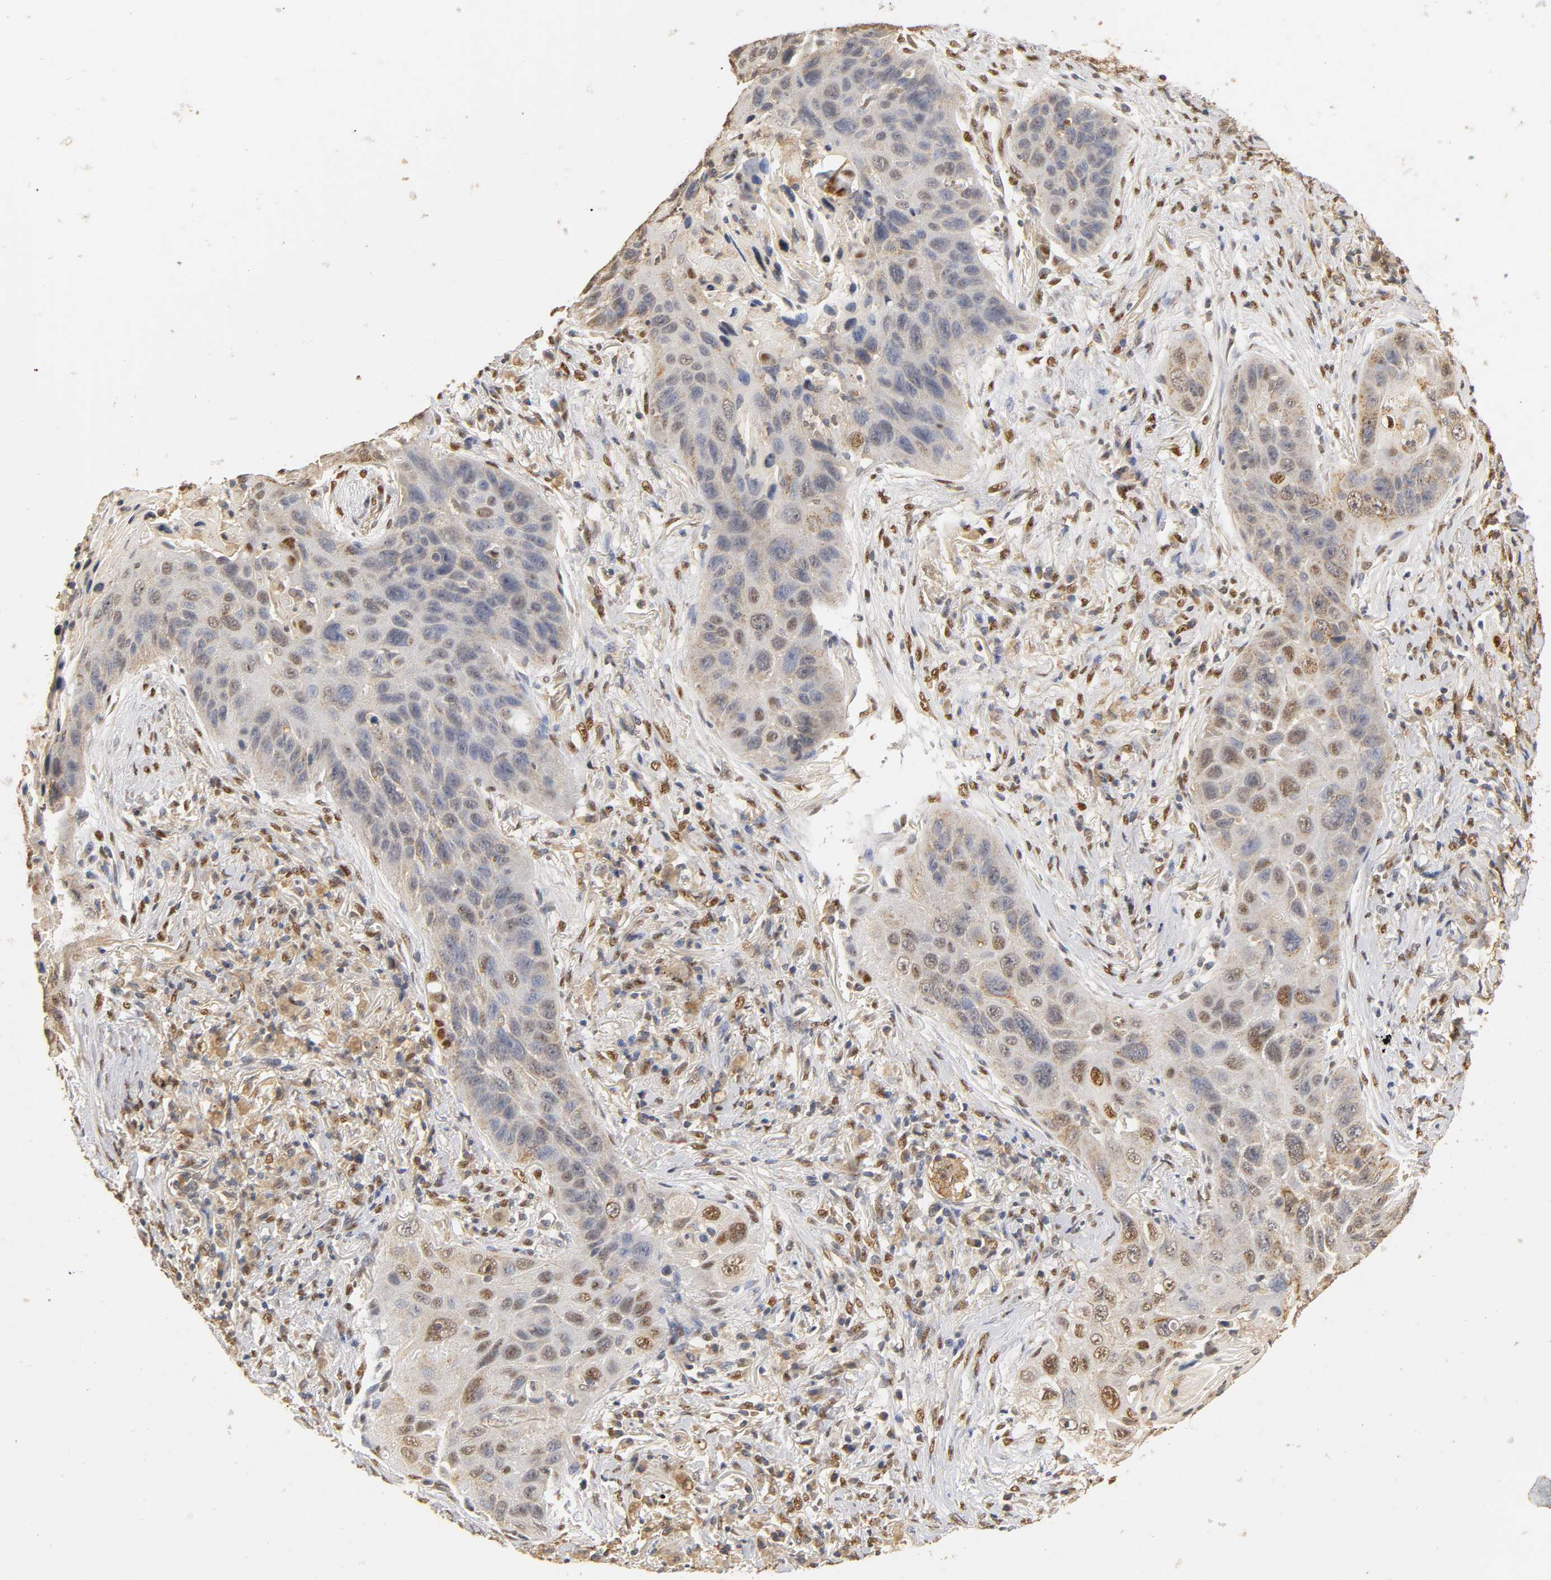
{"staining": {"intensity": "weak", "quantity": "25%-75%", "location": "cytoplasmic/membranous"}, "tissue": "lung cancer", "cell_type": "Tumor cells", "image_type": "cancer", "snomed": [{"axis": "morphology", "description": "Squamous cell carcinoma, NOS"}, {"axis": "topography", "description": "Lung"}], "caption": "Immunohistochemical staining of human lung cancer shows low levels of weak cytoplasmic/membranous protein positivity in about 25%-75% of tumor cells.", "gene": "PKN1", "patient": {"sex": "female", "age": 67}}